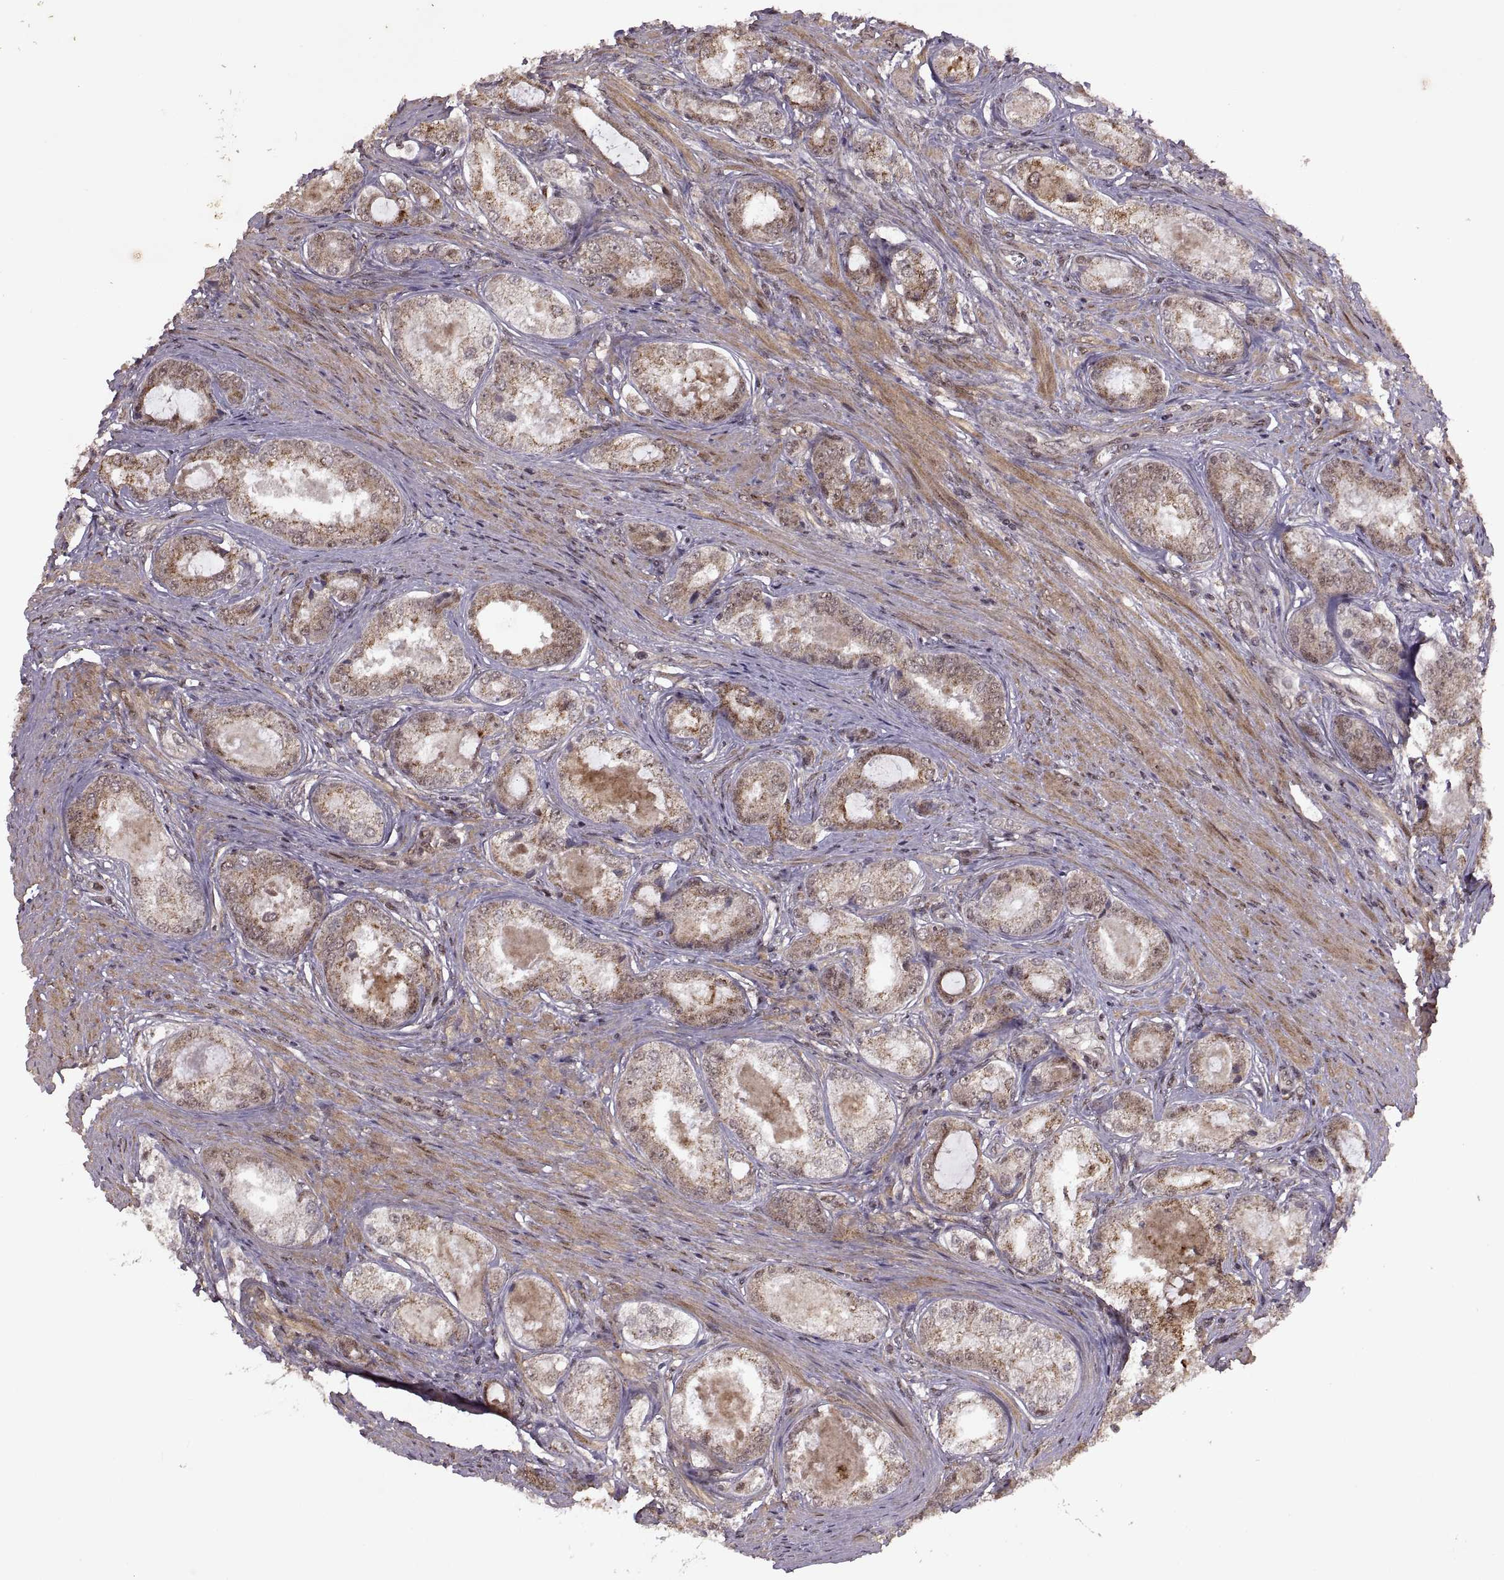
{"staining": {"intensity": "weak", "quantity": ">75%", "location": "cytoplasmic/membranous,nuclear"}, "tissue": "prostate cancer", "cell_type": "Tumor cells", "image_type": "cancer", "snomed": [{"axis": "morphology", "description": "Adenocarcinoma, Low grade"}, {"axis": "topography", "description": "Prostate"}], "caption": "DAB immunohistochemical staining of prostate cancer shows weak cytoplasmic/membranous and nuclear protein staining in about >75% of tumor cells.", "gene": "PTOV1", "patient": {"sex": "male", "age": 68}}